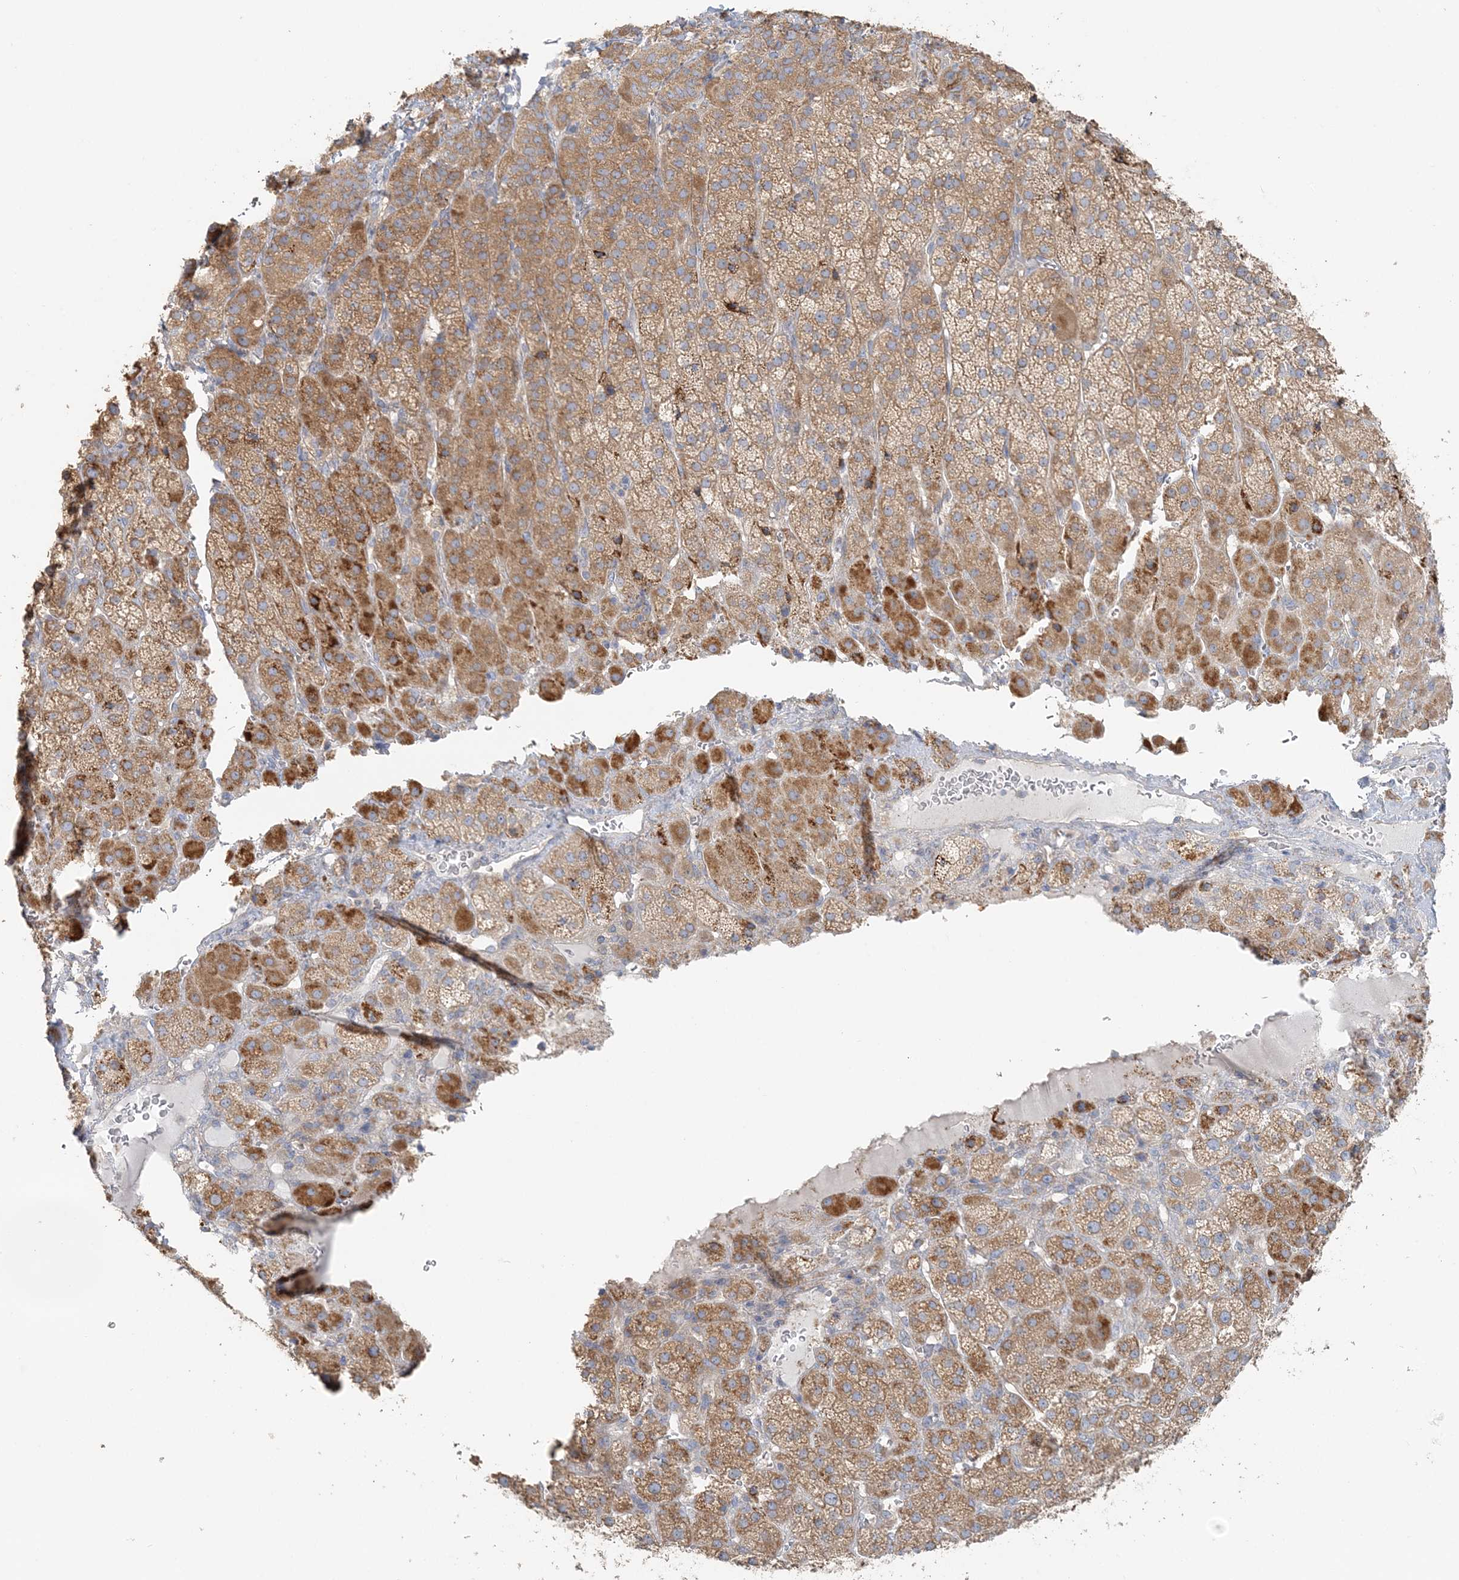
{"staining": {"intensity": "moderate", "quantity": "25%-75%", "location": "cytoplasmic/membranous"}, "tissue": "adrenal gland", "cell_type": "Glandular cells", "image_type": "normal", "snomed": [{"axis": "morphology", "description": "Normal tissue, NOS"}, {"axis": "topography", "description": "Adrenal gland"}], "caption": "Immunohistochemistry staining of normal adrenal gland, which displays medium levels of moderate cytoplasmic/membranous positivity in about 25%-75% of glandular cells indicating moderate cytoplasmic/membranous protein expression. The staining was performed using DAB (brown) for protein detection and nuclei were counterstained in hematoxylin (blue).", "gene": "TBC1D5", "patient": {"sex": "female", "age": 57}}